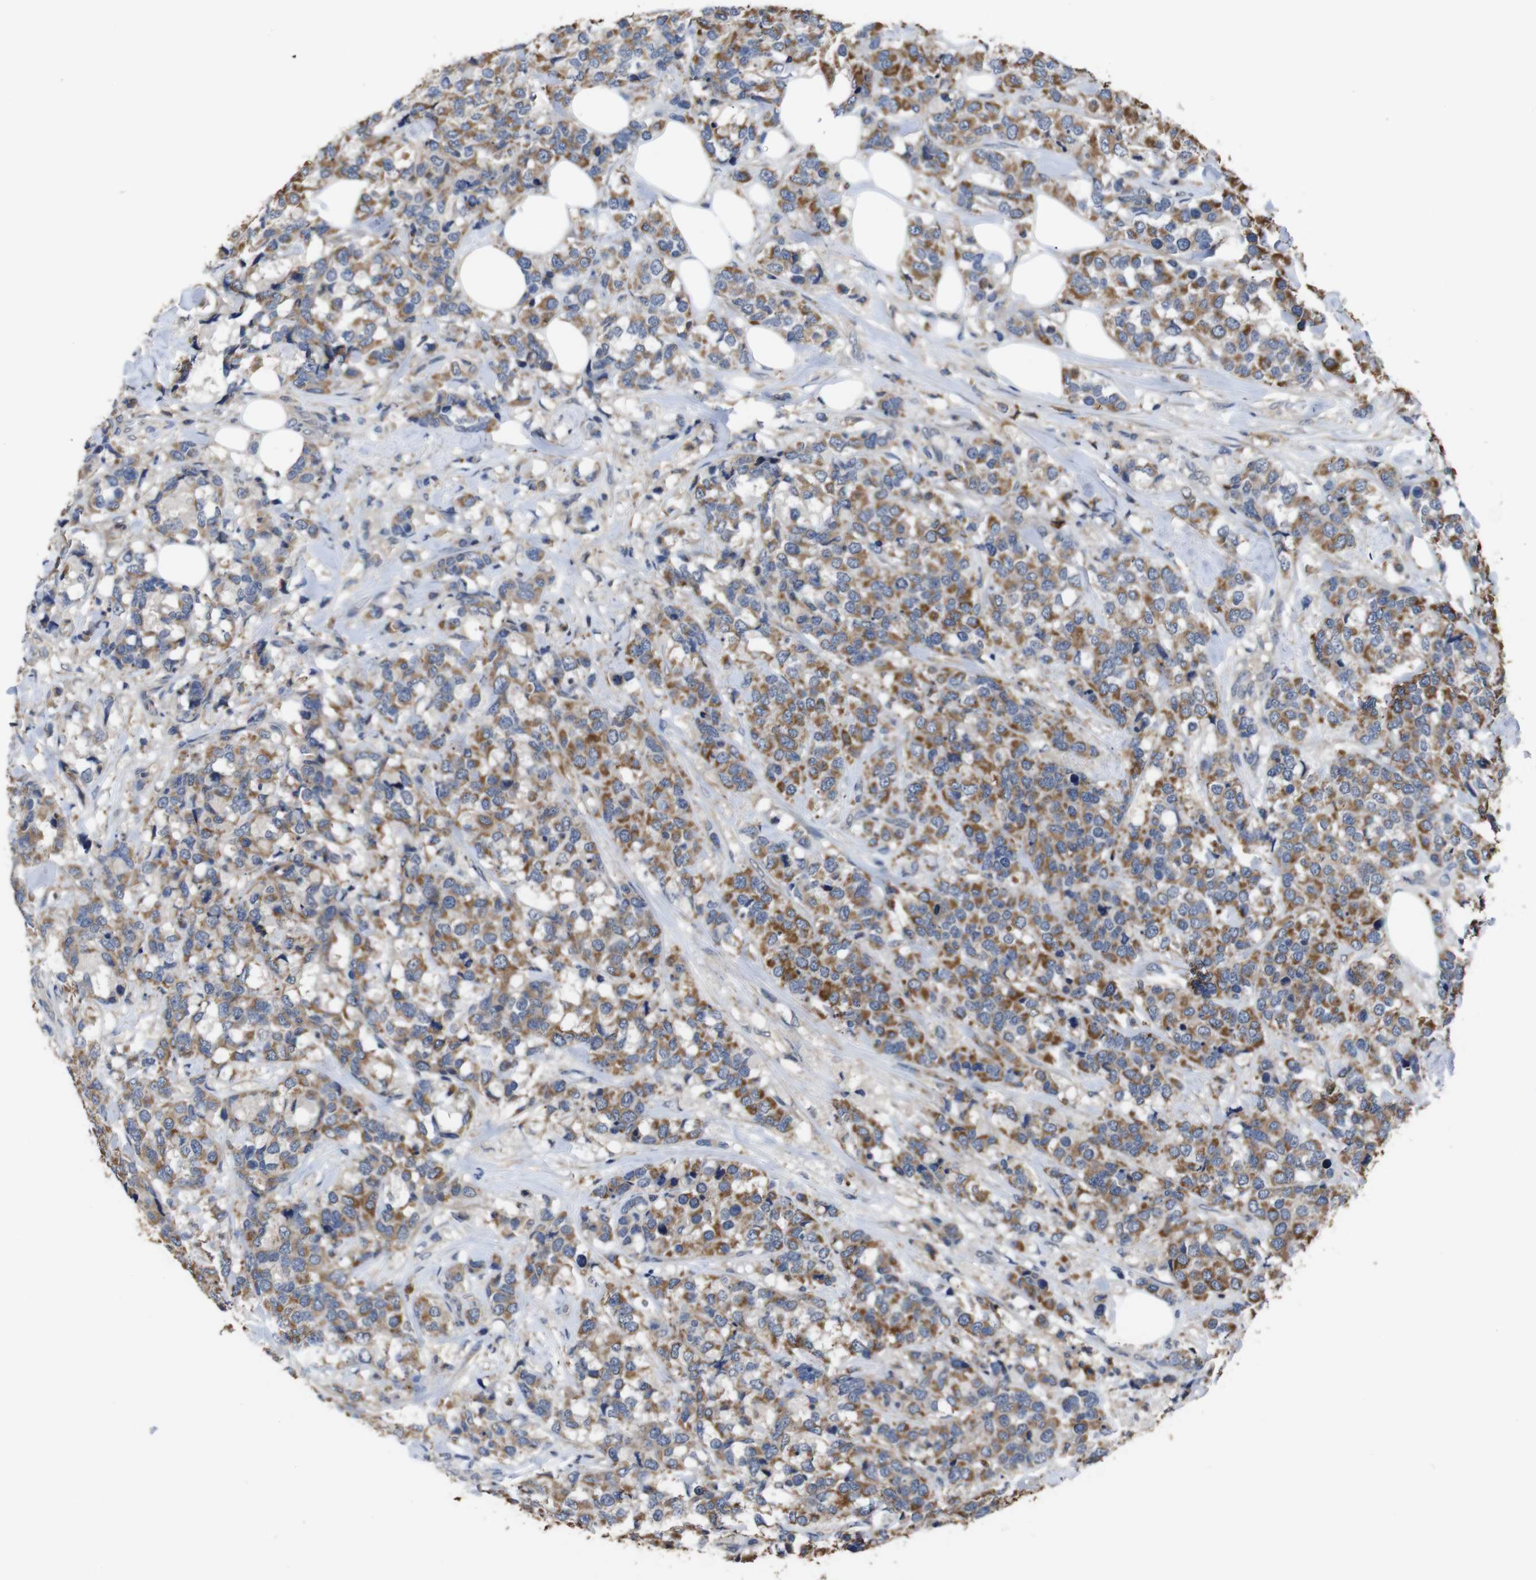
{"staining": {"intensity": "moderate", "quantity": ">75%", "location": "cytoplasmic/membranous"}, "tissue": "breast cancer", "cell_type": "Tumor cells", "image_type": "cancer", "snomed": [{"axis": "morphology", "description": "Lobular carcinoma"}, {"axis": "topography", "description": "Breast"}], "caption": "There is medium levels of moderate cytoplasmic/membranous expression in tumor cells of breast cancer (lobular carcinoma), as demonstrated by immunohistochemical staining (brown color).", "gene": "GLIPR1", "patient": {"sex": "female", "age": 59}}